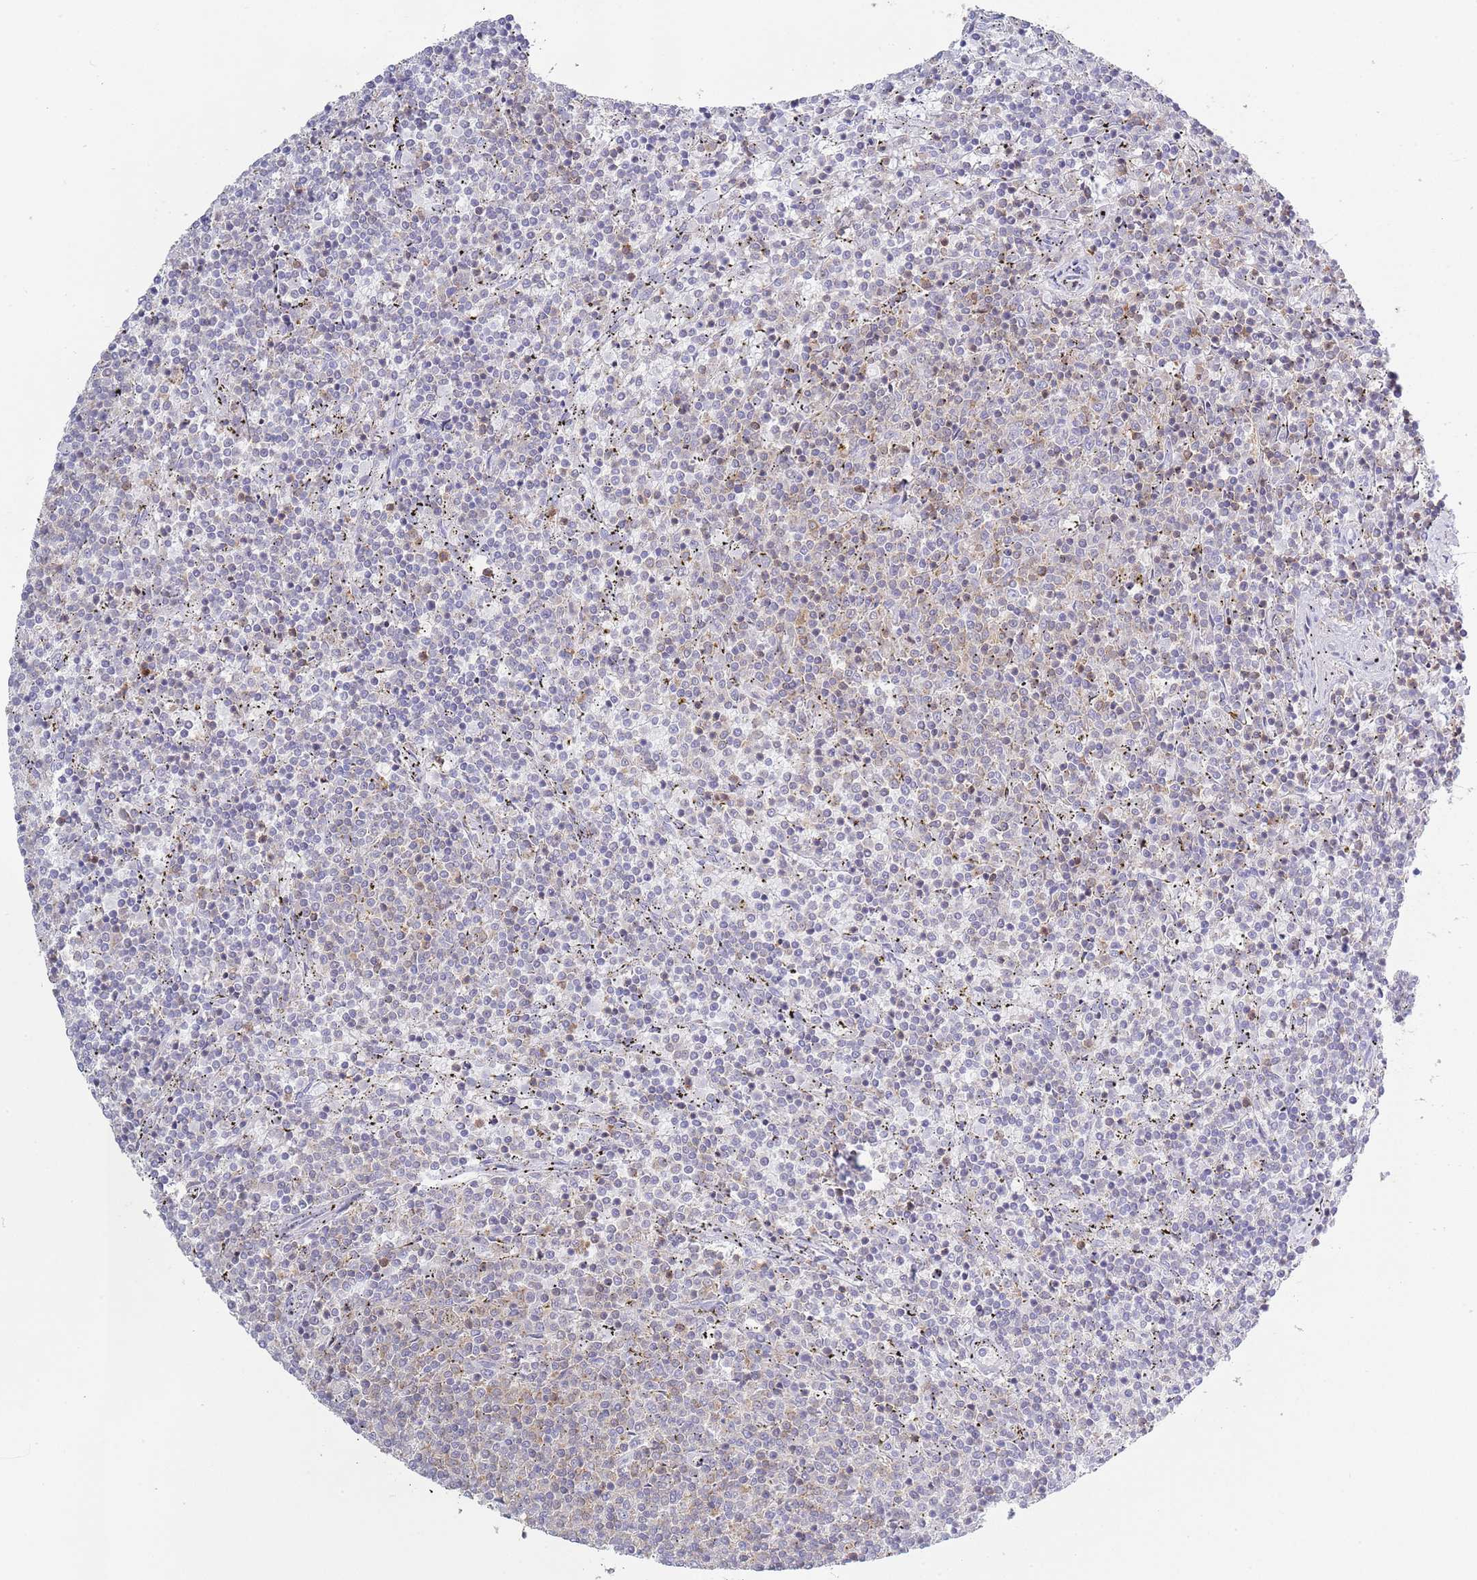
{"staining": {"intensity": "weak", "quantity": "<25%", "location": "cytoplasmic/membranous"}, "tissue": "lymphoma", "cell_type": "Tumor cells", "image_type": "cancer", "snomed": [{"axis": "morphology", "description": "Malignant lymphoma, non-Hodgkin's type, Low grade"}, {"axis": "topography", "description": "Spleen"}], "caption": "Immunohistochemistry of human low-grade malignant lymphoma, non-Hodgkin's type demonstrates no positivity in tumor cells. (Brightfield microscopy of DAB (3,3'-diaminobenzidine) immunohistochemistry at high magnification).", "gene": "LPXN", "patient": {"sex": "female", "age": 50}}